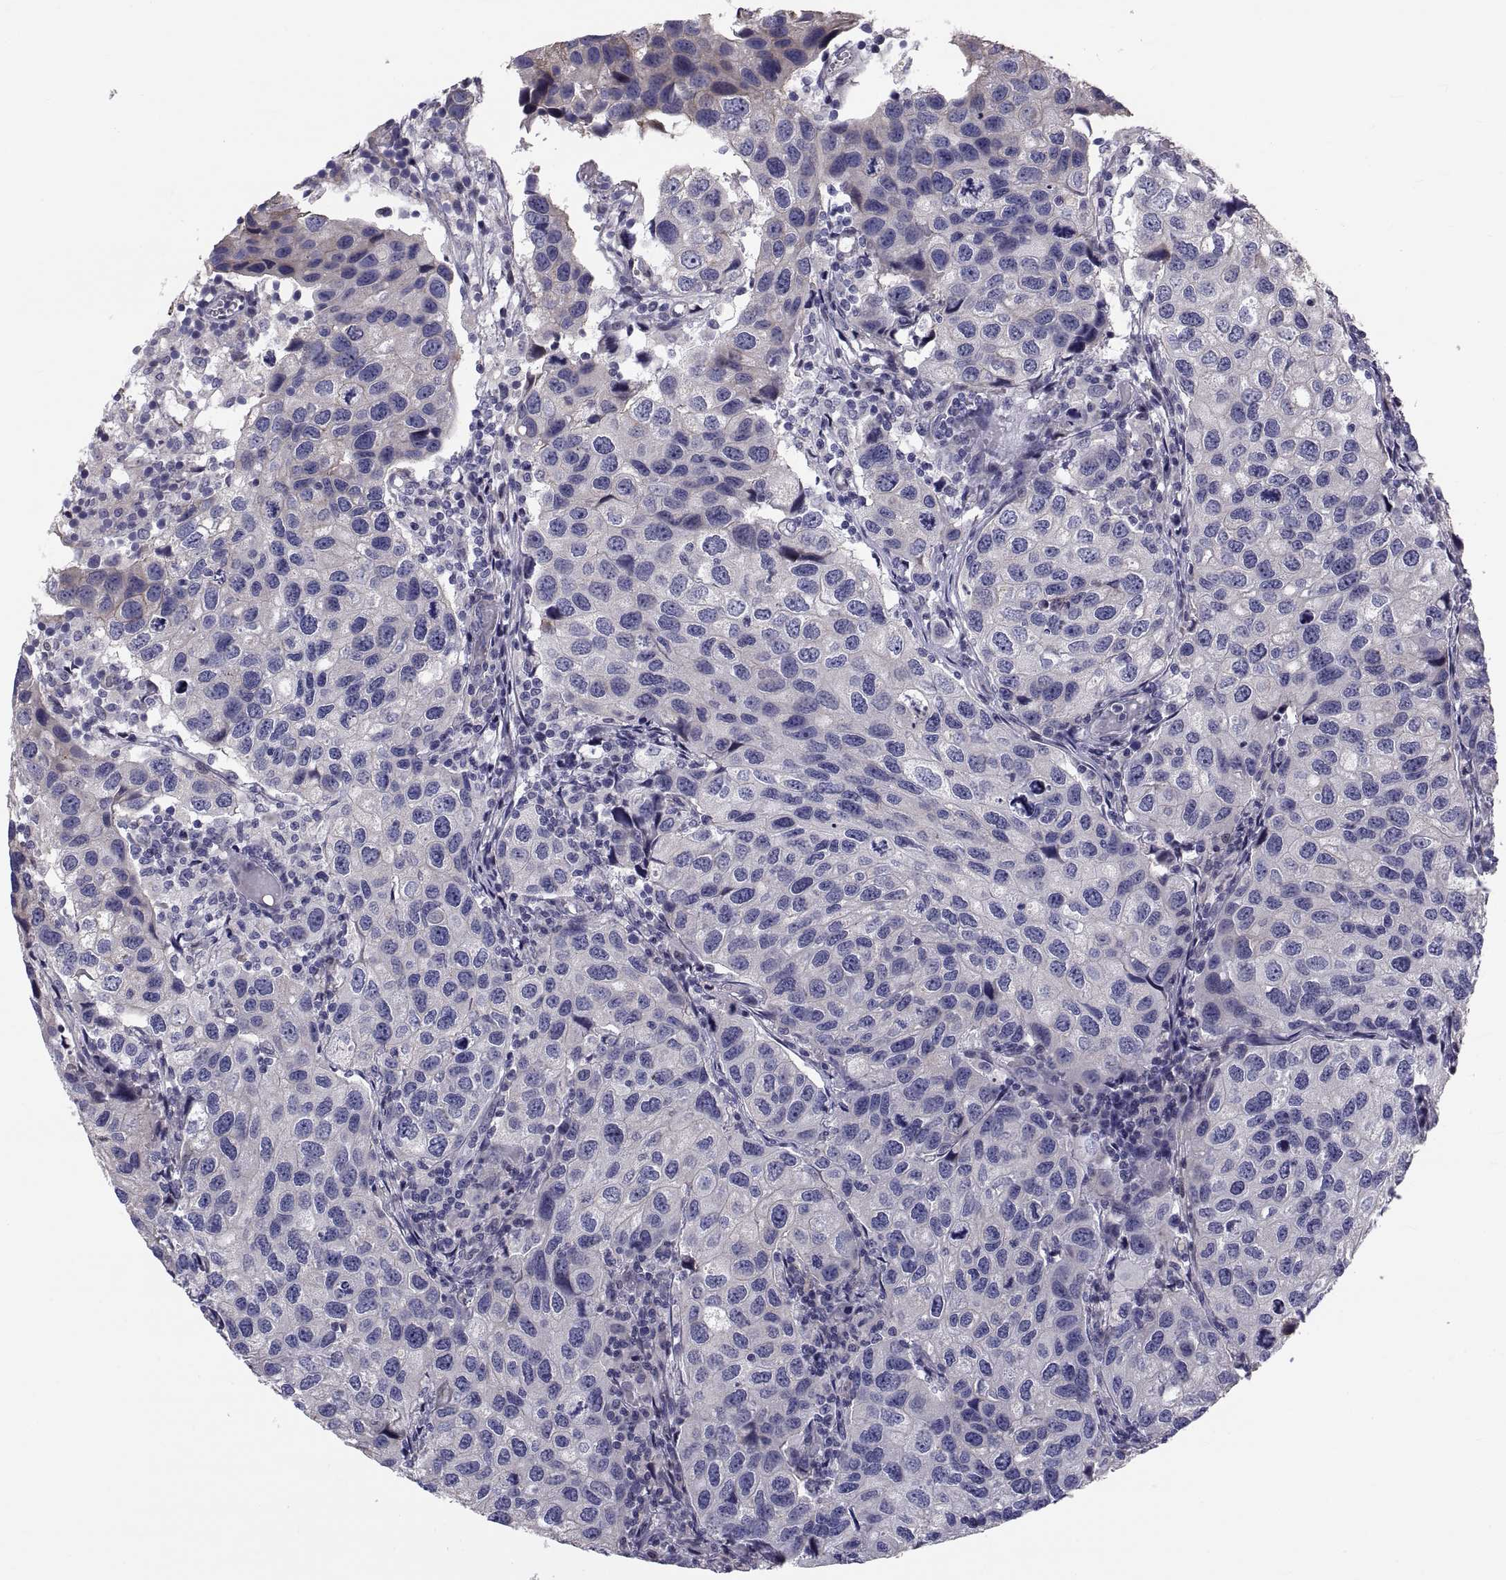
{"staining": {"intensity": "weak", "quantity": "<25%", "location": "cytoplasmic/membranous"}, "tissue": "urothelial cancer", "cell_type": "Tumor cells", "image_type": "cancer", "snomed": [{"axis": "morphology", "description": "Urothelial carcinoma, High grade"}, {"axis": "topography", "description": "Urinary bladder"}], "caption": "Tumor cells show no significant expression in high-grade urothelial carcinoma. (DAB immunohistochemistry (IHC) visualized using brightfield microscopy, high magnification).", "gene": "ANO1", "patient": {"sex": "male", "age": 79}}